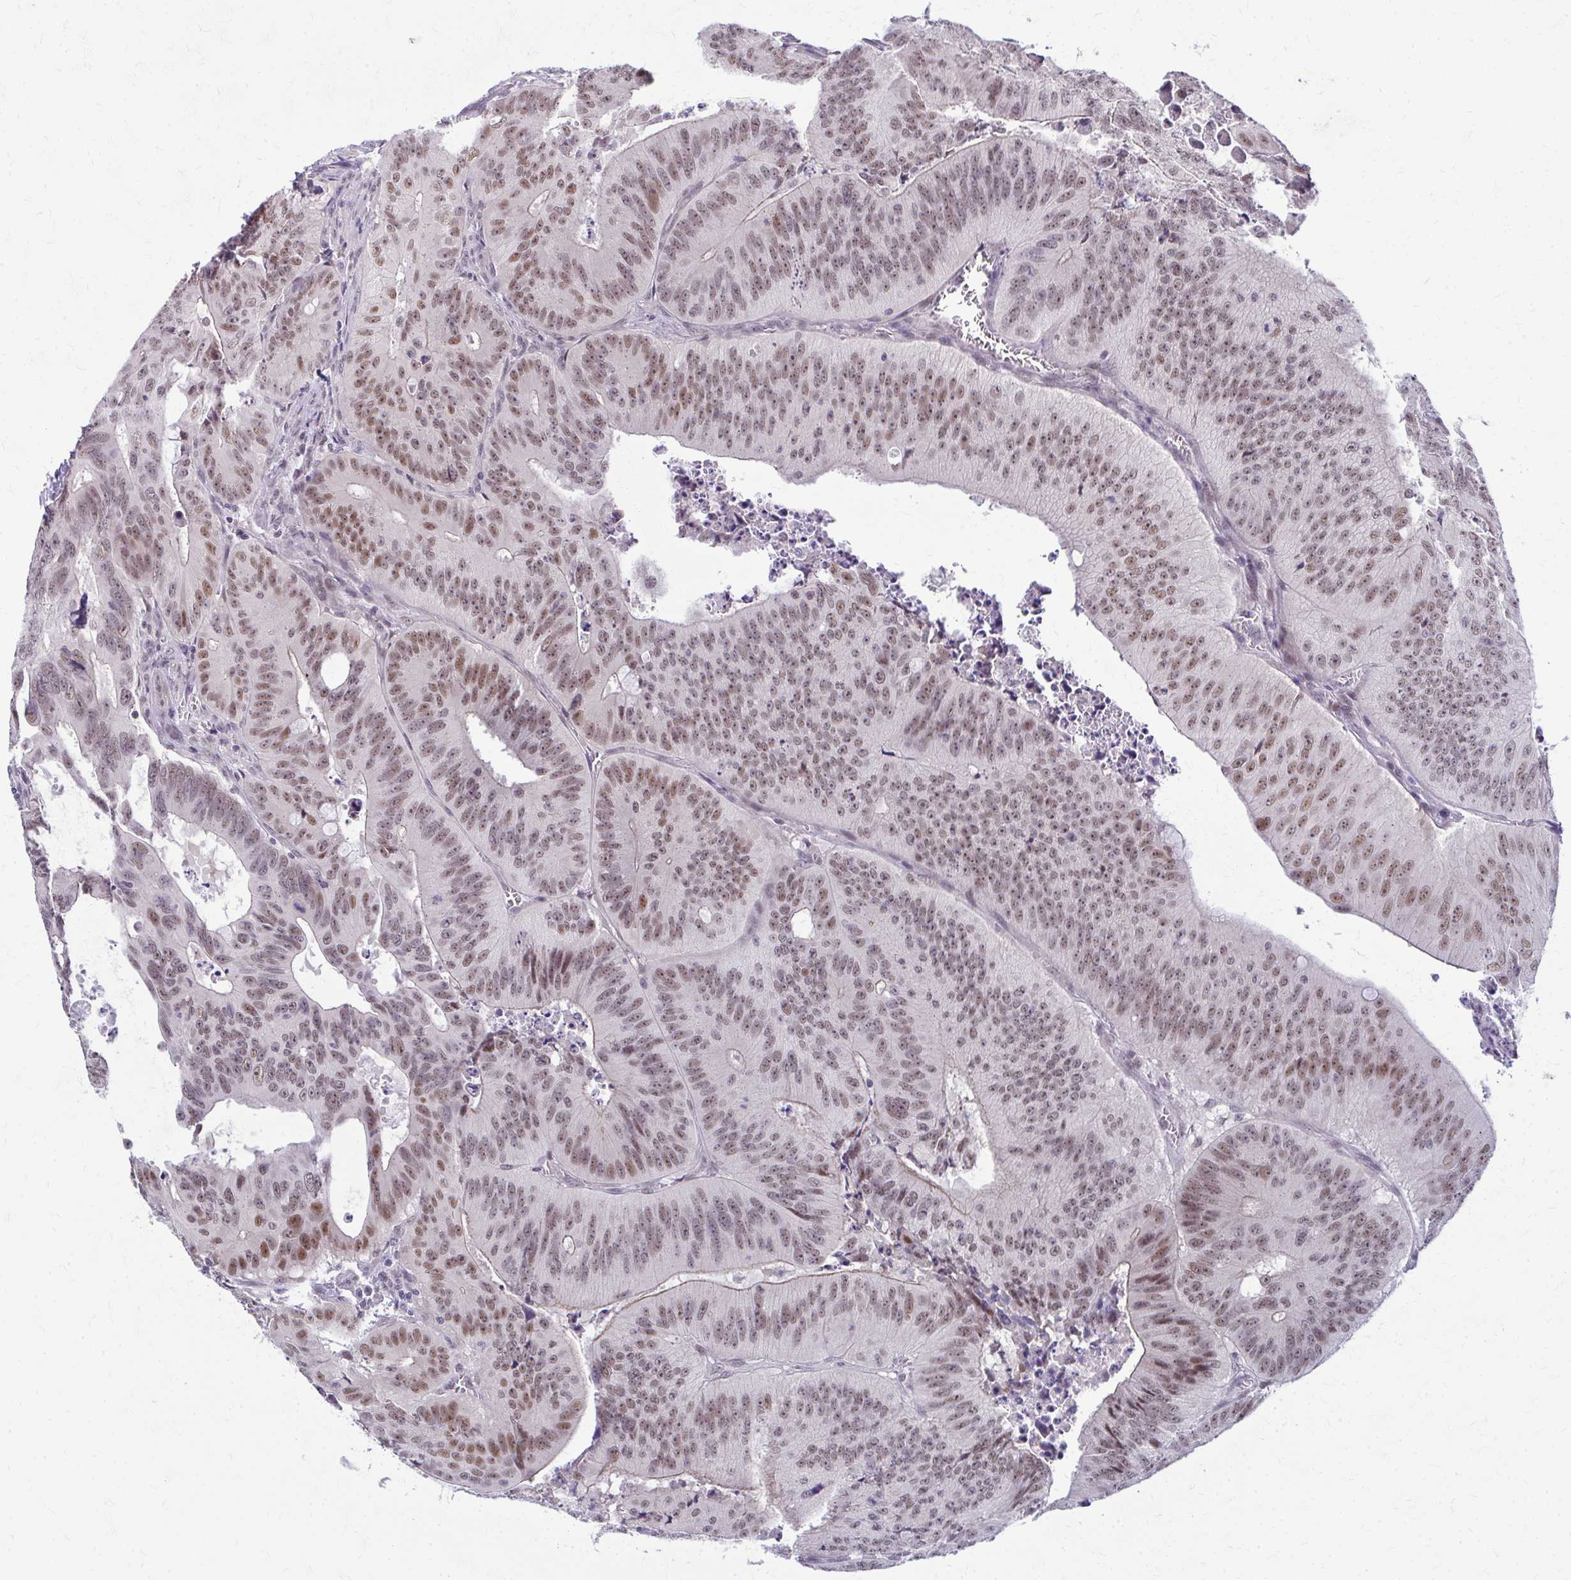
{"staining": {"intensity": "moderate", "quantity": ">75%", "location": "nuclear"}, "tissue": "colorectal cancer", "cell_type": "Tumor cells", "image_type": "cancer", "snomed": [{"axis": "morphology", "description": "Adenocarcinoma, NOS"}, {"axis": "topography", "description": "Colon"}], "caption": "Protein expression analysis of human colorectal cancer reveals moderate nuclear expression in about >75% of tumor cells.", "gene": "MAF1", "patient": {"sex": "male", "age": 62}}